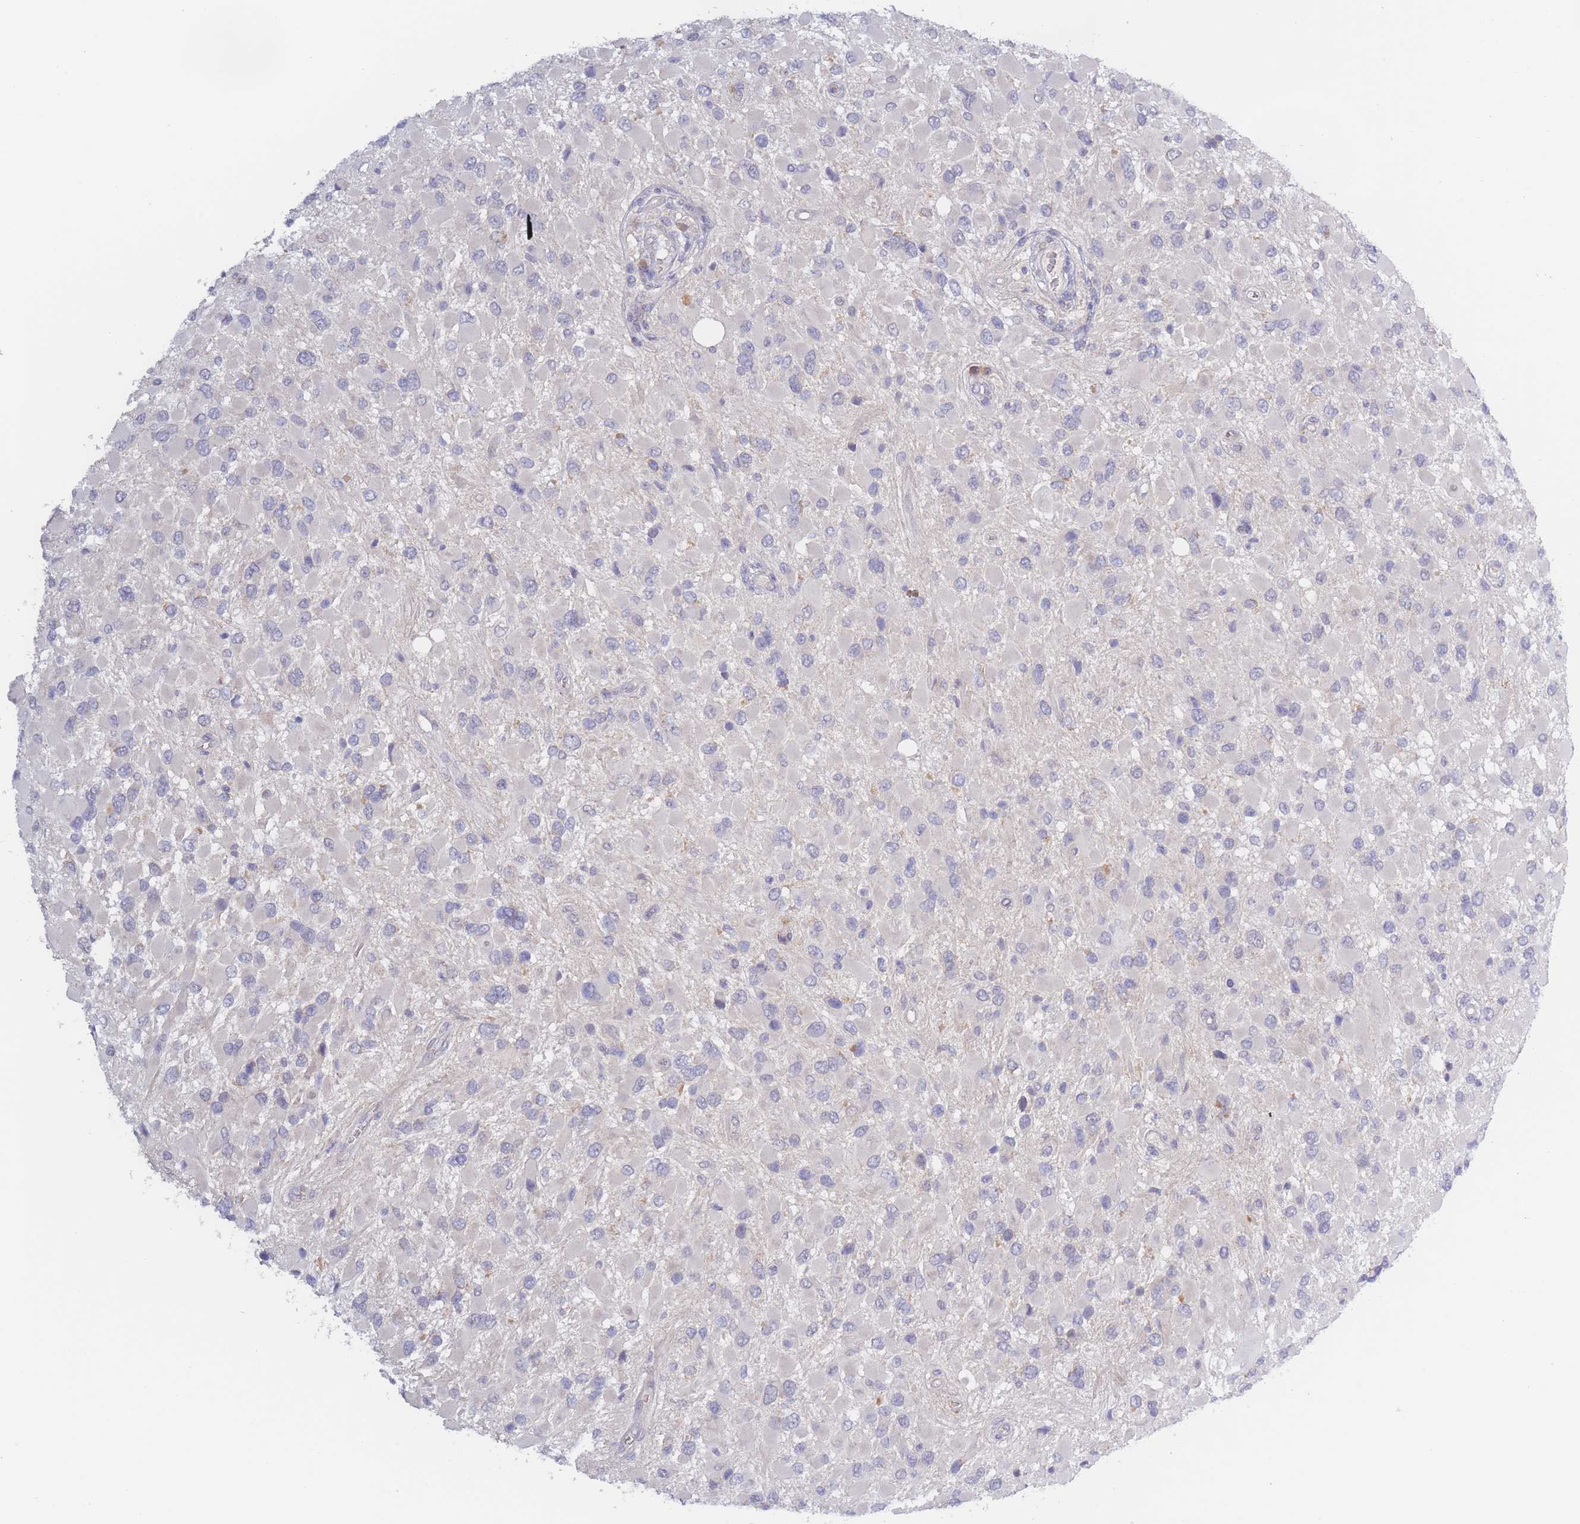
{"staining": {"intensity": "negative", "quantity": "none", "location": "none"}, "tissue": "glioma", "cell_type": "Tumor cells", "image_type": "cancer", "snomed": [{"axis": "morphology", "description": "Glioma, malignant, High grade"}, {"axis": "topography", "description": "Brain"}], "caption": "Tumor cells are negative for brown protein staining in glioma.", "gene": "FAM227B", "patient": {"sex": "male", "age": 53}}